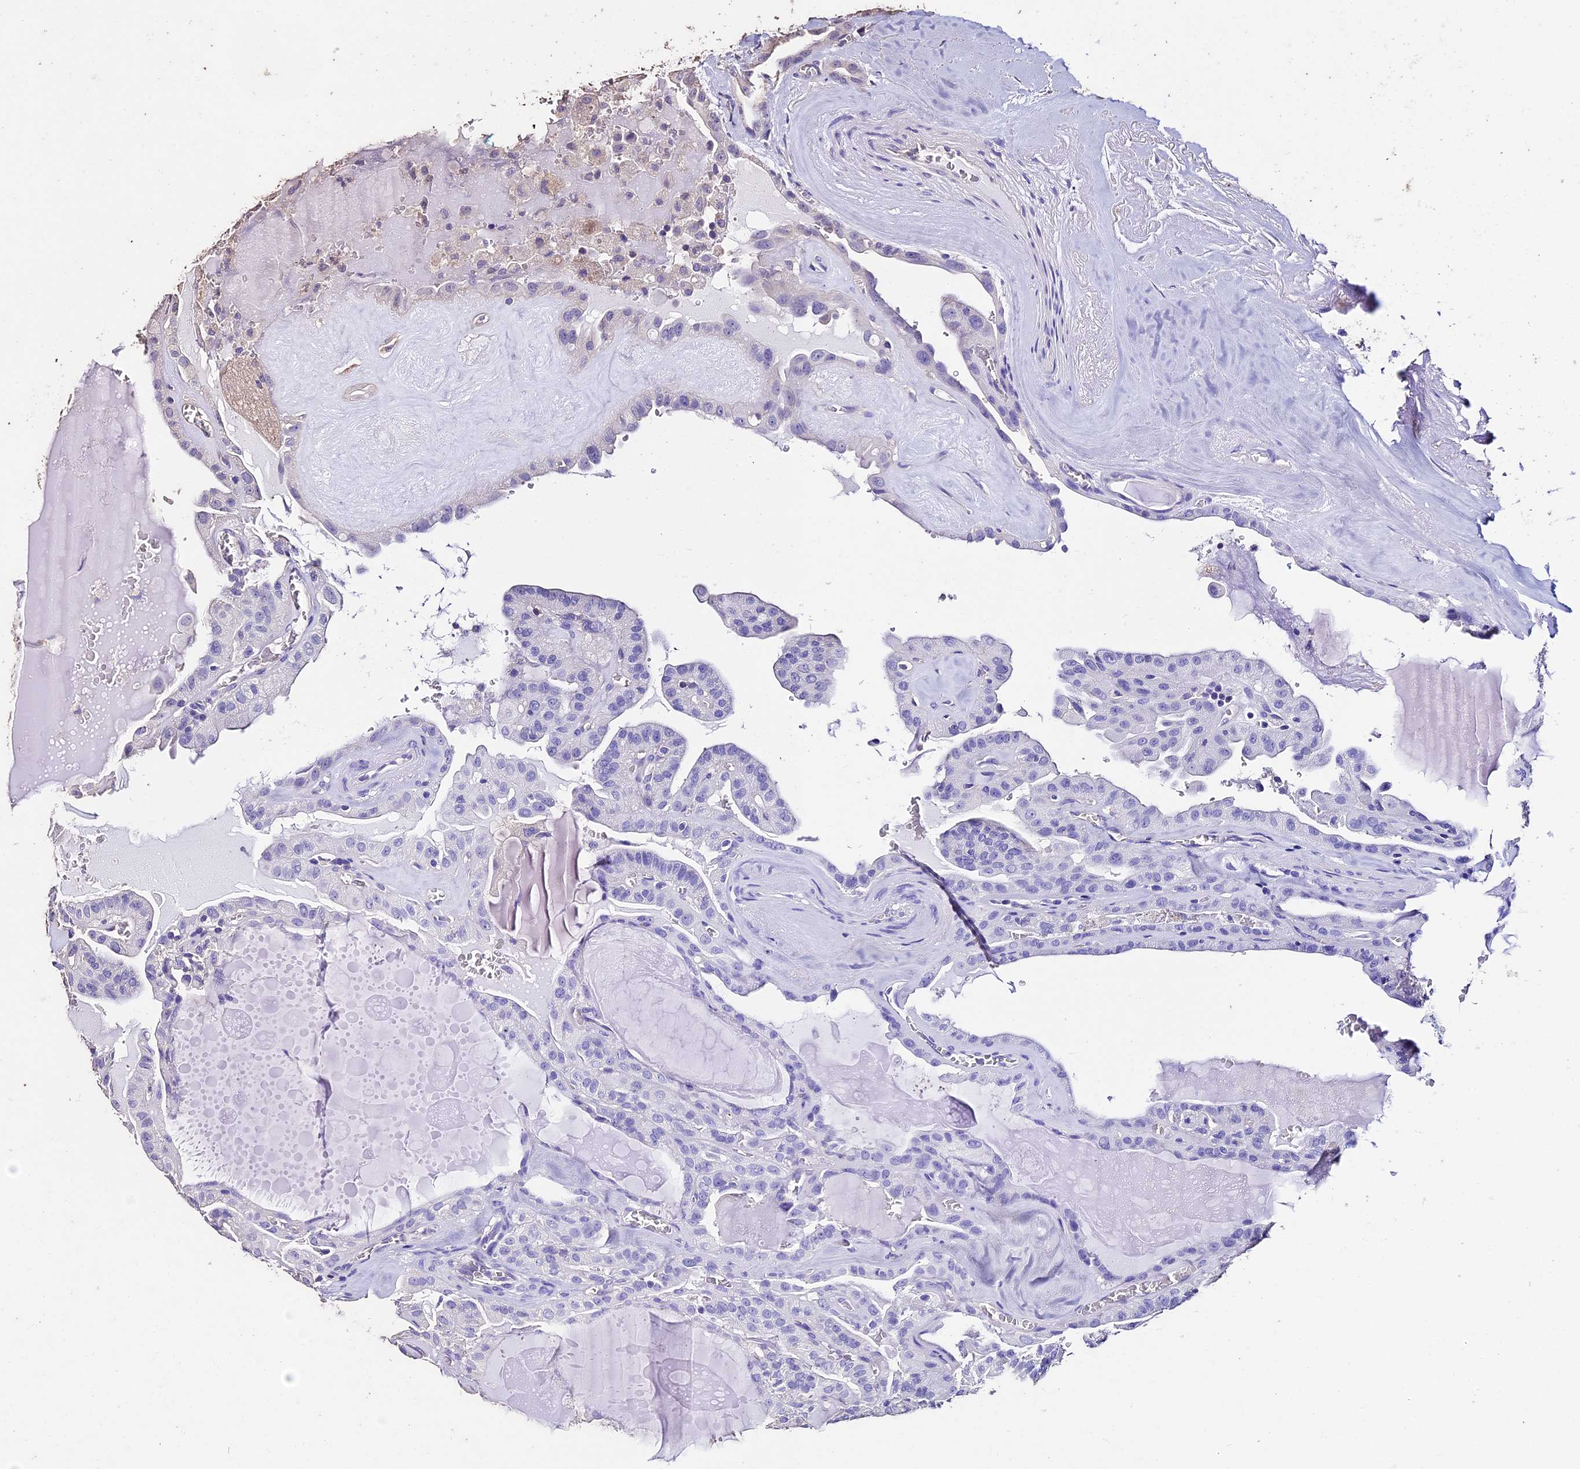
{"staining": {"intensity": "negative", "quantity": "none", "location": "none"}, "tissue": "thyroid cancer", "cell_type": "Tumor cells", "image_type": "cancer", "snomed": [{"axis": "morphology", "description": "Papillary adenocarcinoma, NOS"}, {"axis": "topography", "description": "Thyroid gland"}], "caption": "Tumor cells show no significant protein expression in thyroid papillary adenocarcinoma.", "gene": "USB1", "patient": {"sex": "male", "age": 52}}